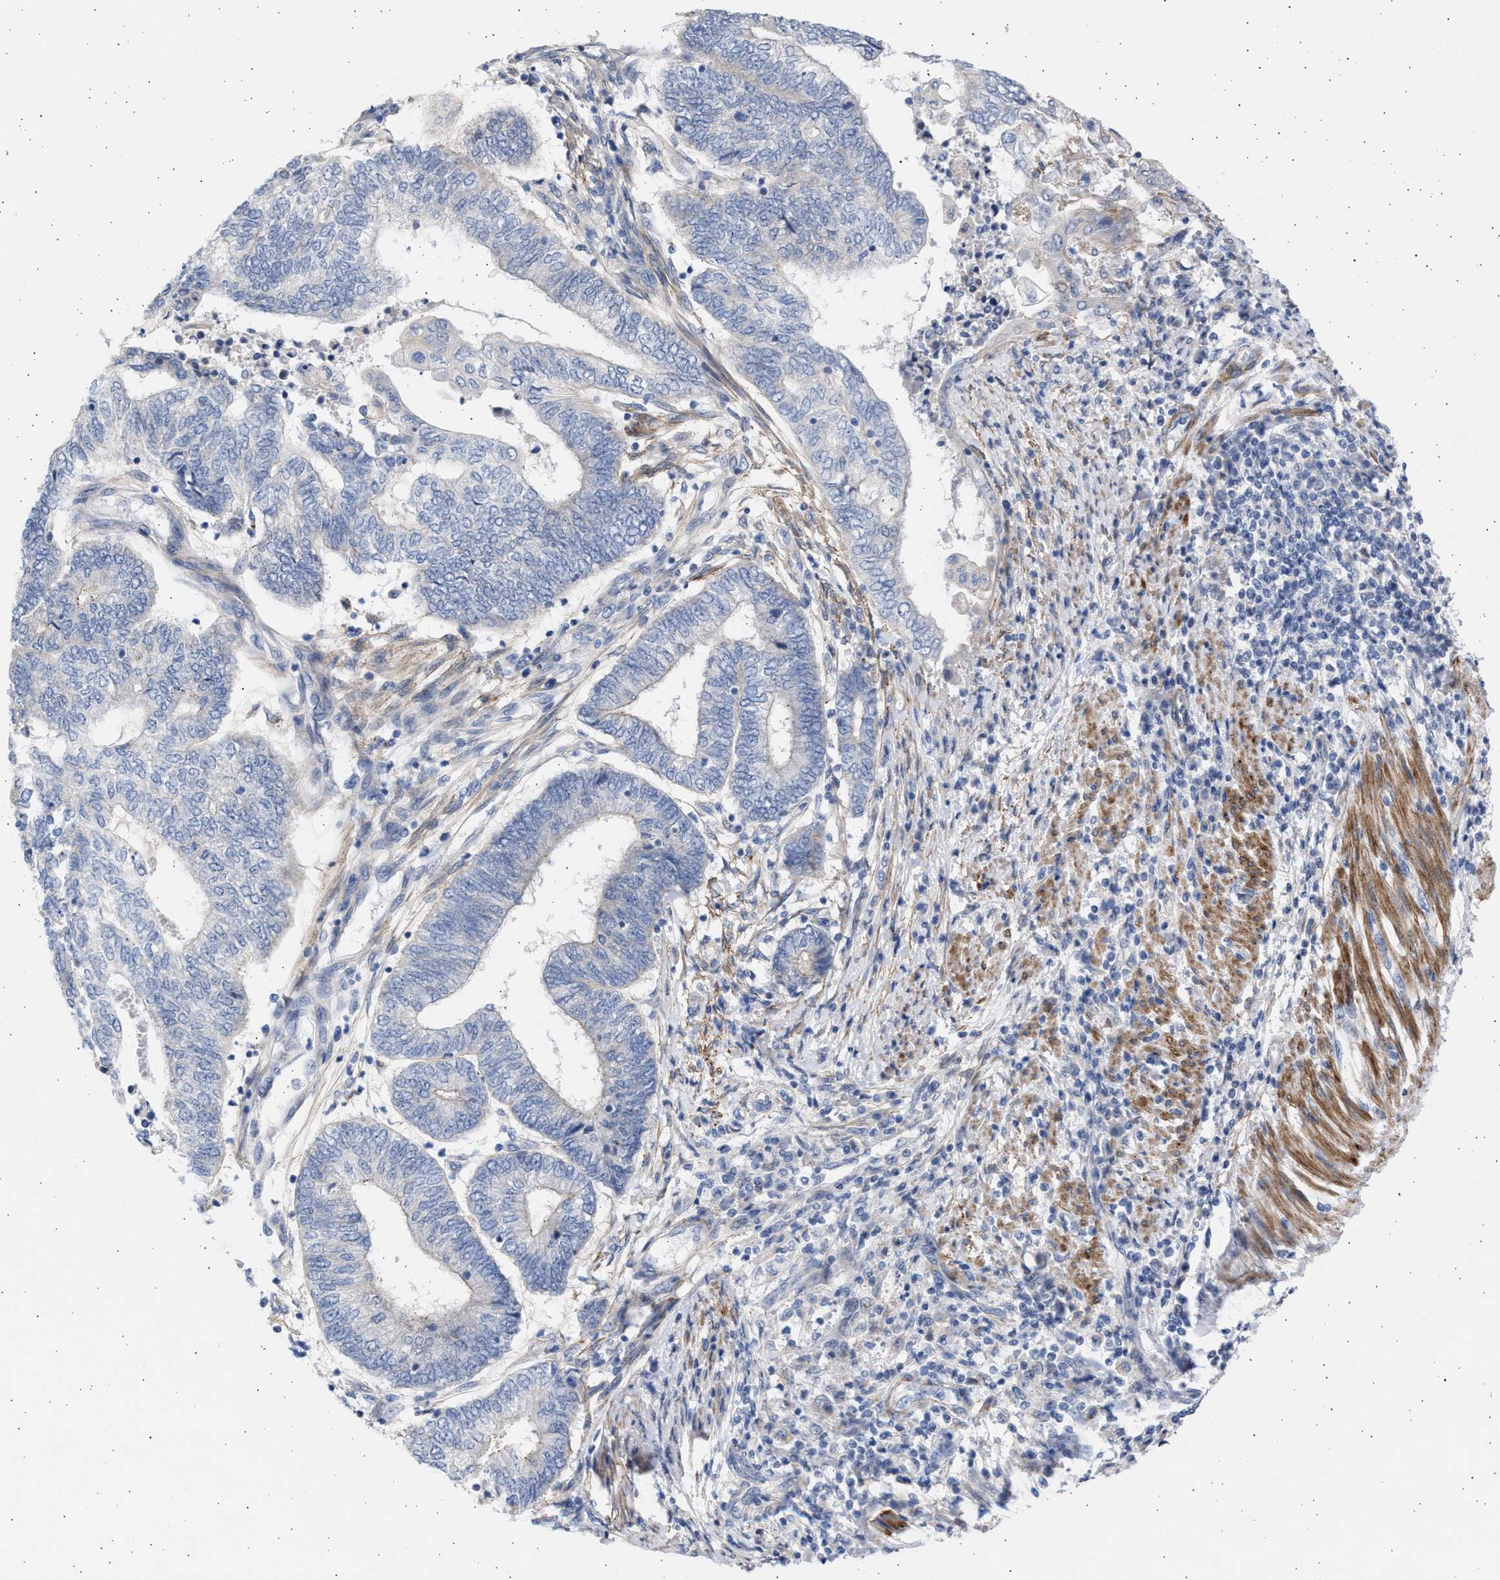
{"staining": {"intensity": "negative", "quantity": "none", "location": "none"}, "tissue": "endometrial cancer", "cell_type": "Tumor cells", "image_type": "cancer", "snomed": [{"axis": "morphology", "description": "Adenocarcinoma, NOS"}, {"axis": "topography", "description": "Uterus"}, {"axis": "topography", "description": "Endometrium"}], "caption": "An IHC histopathology image of endometrial cancer (adenocarcinoma) is shown. There is no staining in tumor cells of endometrial cancer (adenocarcinoma). (Brightfield microscopy of DAB (3,3'-diaminobenzidine) immunohistochemistry at high magnification).", "gene": "NBR1", "patient": {"sex": "female", "age": 70}}